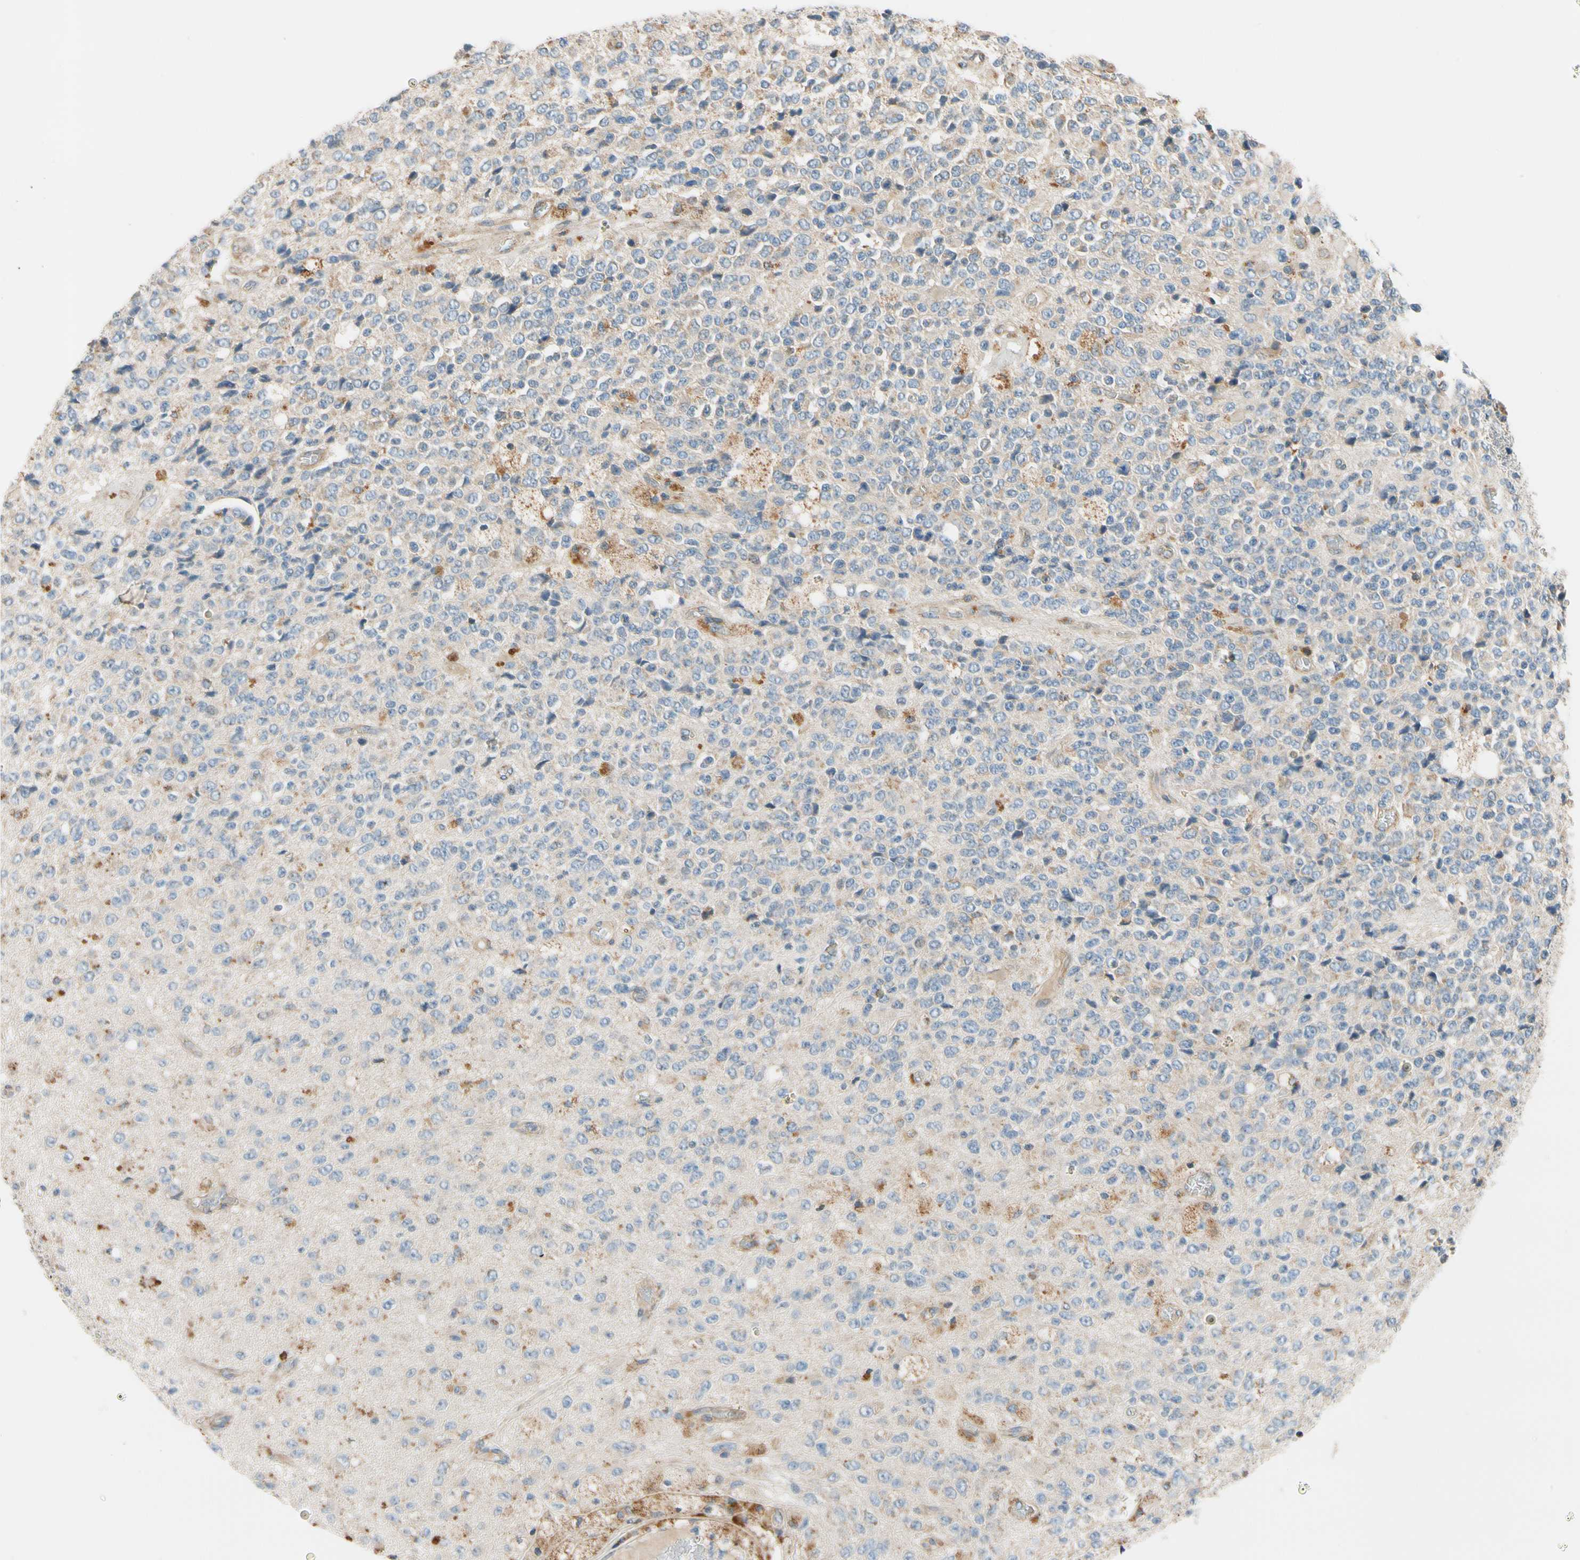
{"staining": {"intensity": "weak", "quantity": ">75%", "location": "cytoplasmic/membranous"}, "tissue": "glioma", "cell_type": "Tumor cells", "image_type": "cancer", "snomed": [{"axis": "morphology", "description": "Glioma, malignant, High grade"}, {"axis": "topography", "description": "pancreas cauda"}], "caption": "Immunohistochemical staining of malignant glioma (high-grade) reveals low levels of weak cytoplasmic/membranous protein staining in about >75% of tumor cells.", "gene": "MST1R", "patient": {"sex": "male", "age": 60}}